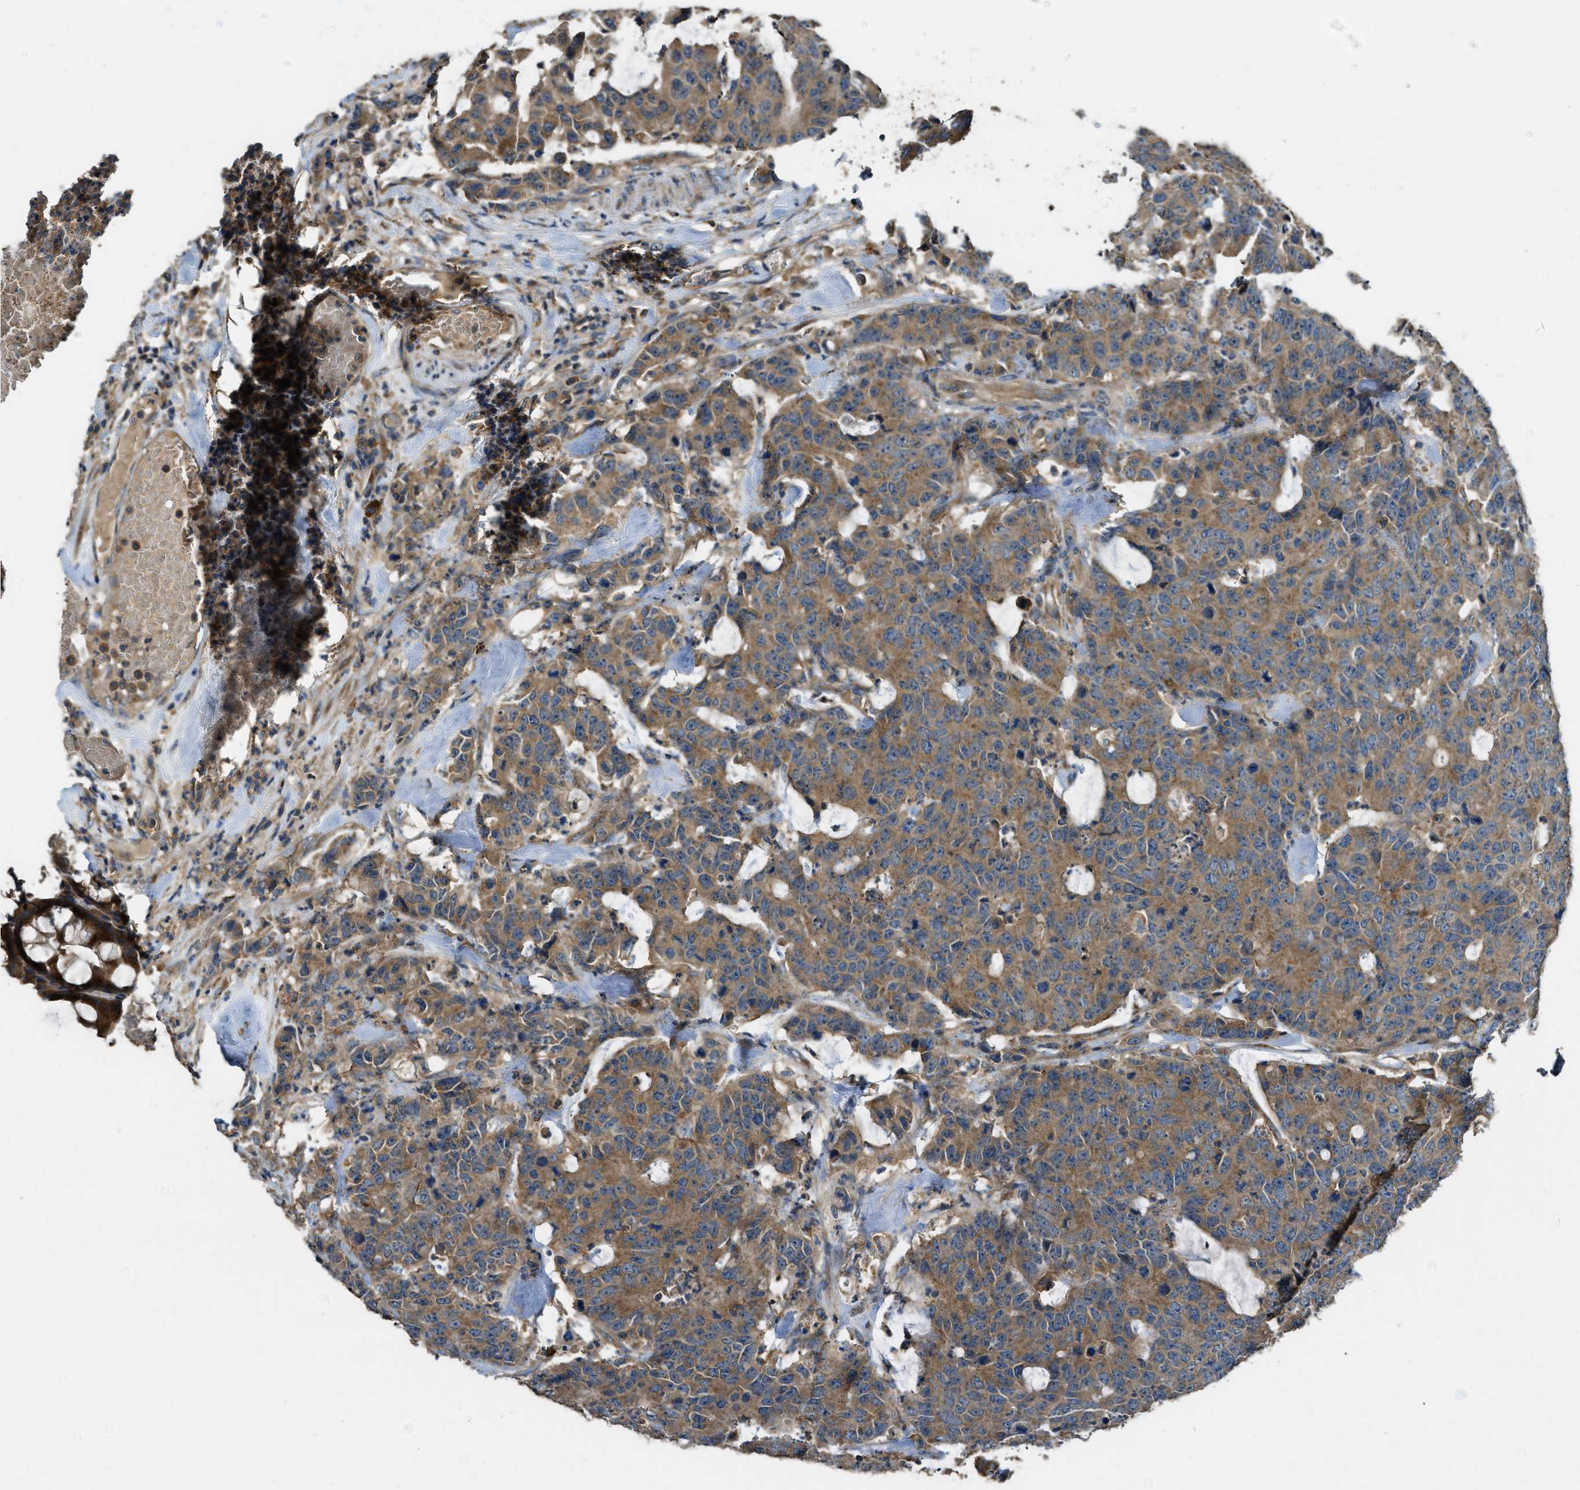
{"staining": {"intensity": "moderate", "quantity": ">75%", "location": "cytoplasmic/membranous"}, "tissue": "colorectal cancer", "cell_type": "Tumor cells", "image_type": "cancer", "snomed": [{"axis": "morphology", "description": "Adenocarcinoma, NOS"}, {"axis": "topography", "description": "Colon"}], "caption": "Immunohistochemistry histopathology image of colorectal cancer stained for a protein (brown), which shows medium levels of moderate cytoplasmic/membranous expression in approximately >75% of tumor cells.", "gene": "MAP3K8", "patient": {"sex": "female", "age": 86}}